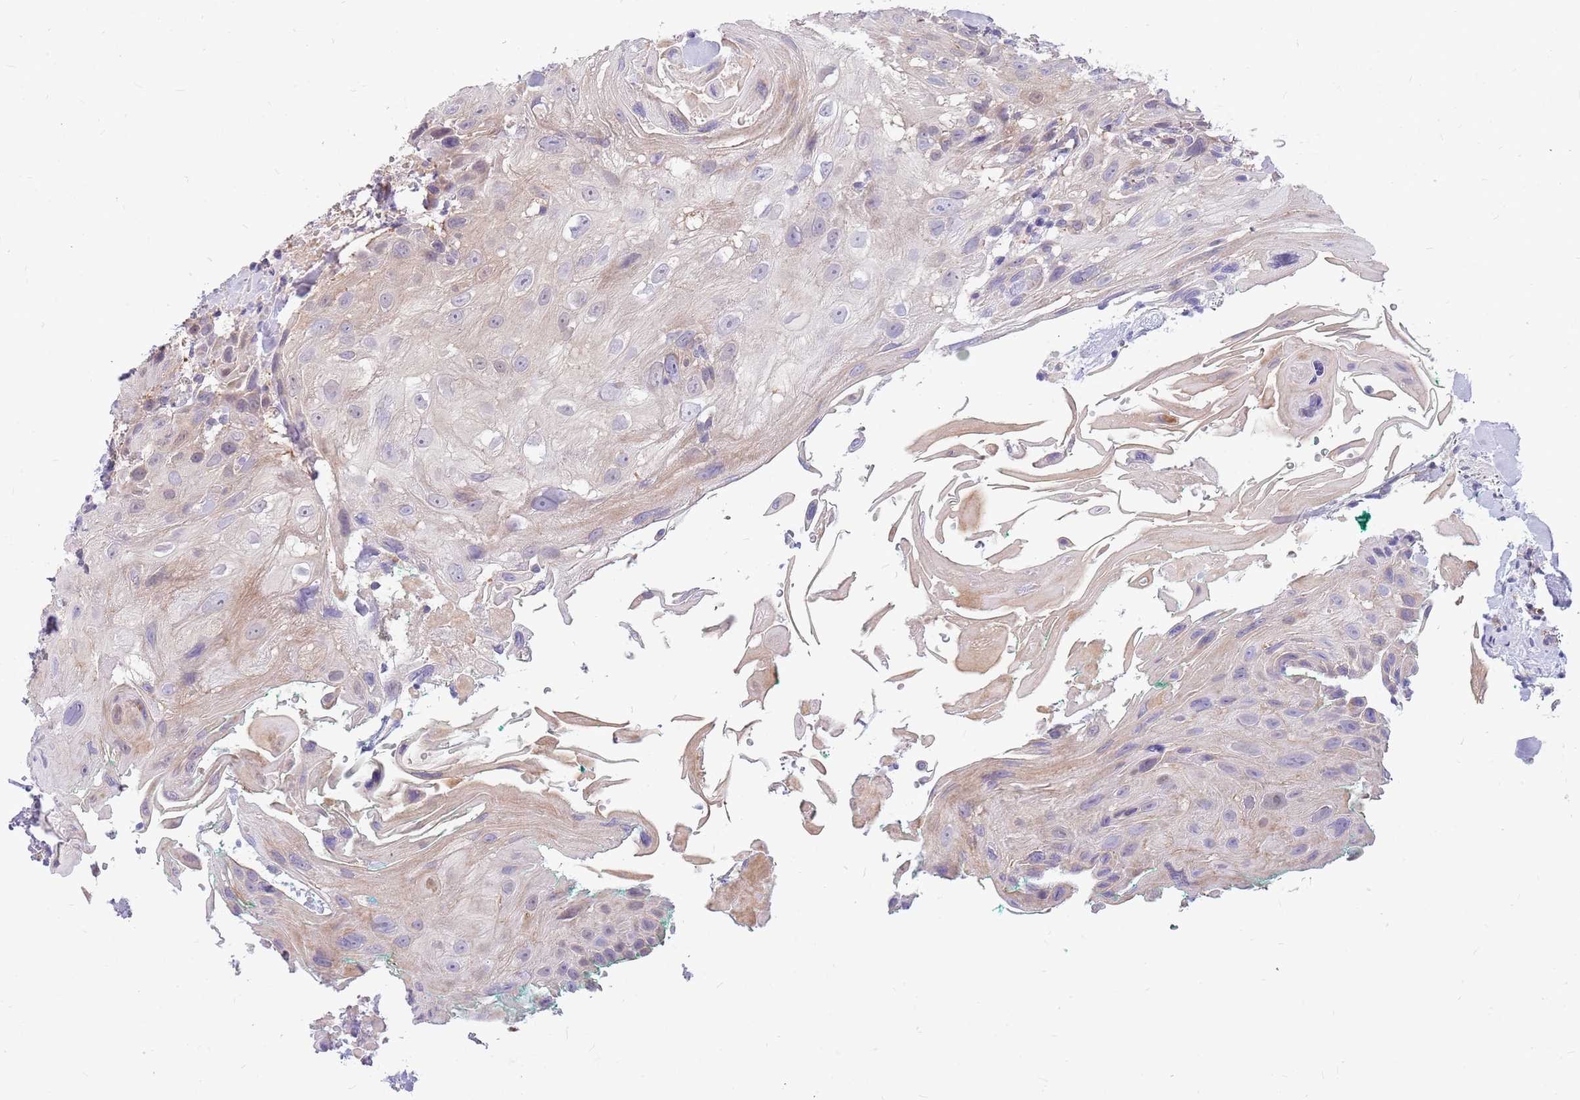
{"staining": {"intensity": "weak", "quantity": "<25%", "location": "cytoplasmic/membranous"}, "tissue": "head and neck cancer", "cell_type": "Tumor cells", "image_type": "cancer", "snomed": [{"axis": "morphology", "description": "Squamous cell carcinoma, NOS"}, {"axis": "topography", "description": "Head-Neck"}], "caption": "An image of squamous cell carcinoma (head and neck) stained for a protein shows no brown staining in tumor cells.", "gene": "MVD", "patient": {"sex": "male", "age": 81}}